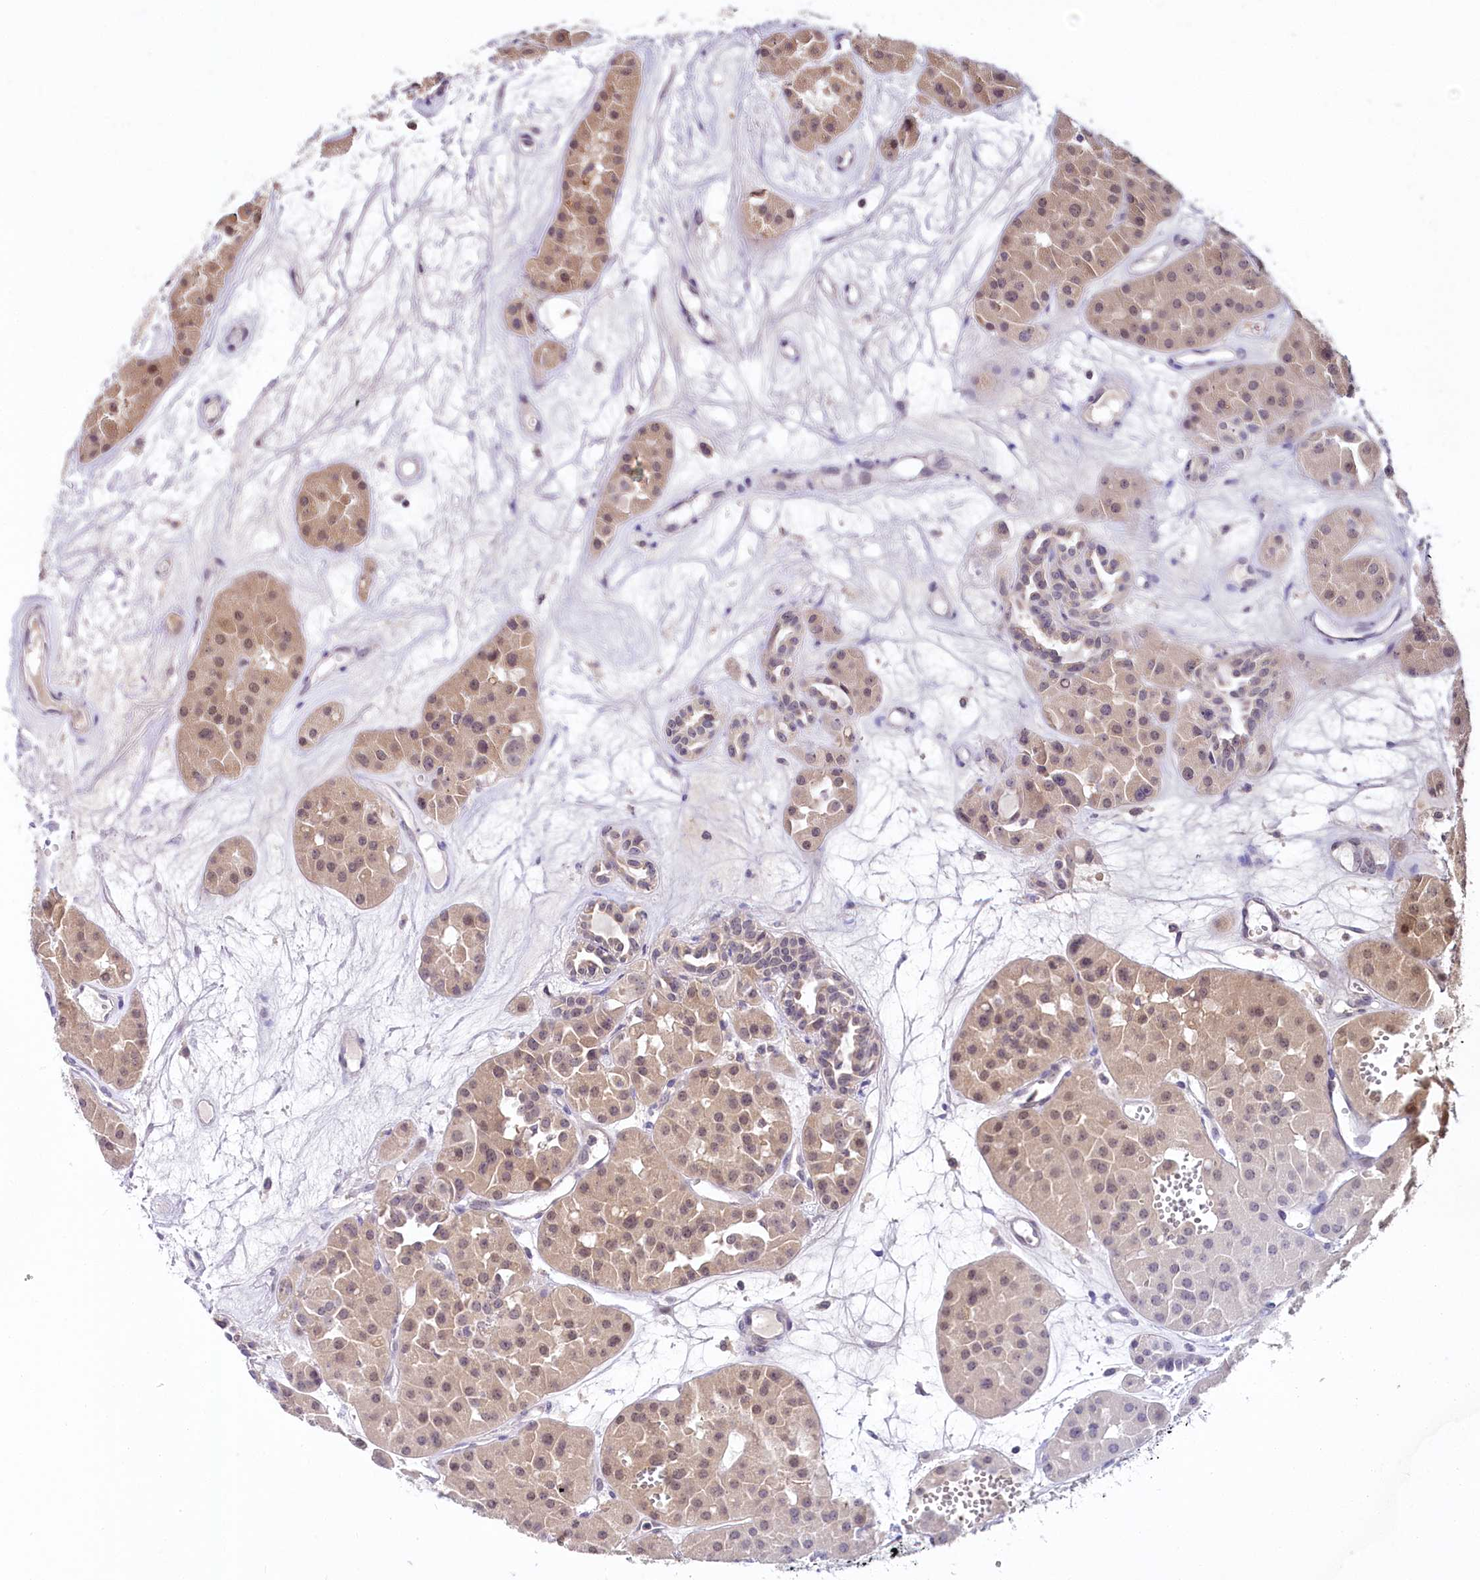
{"staining": {"intensity": "moderate", "quantity": ">75%", "location": "nuclear"}, "tissue": "renal cancer", "cell_type": "Tumor cells", "image_type": "cancer", "snomed": [{"axis": "morphology", "description": "Carcinoma, NOS"}, {"axis": "topography", "description": "Kidney"}], "caption": "Renal cancer was stained to show a protein in brown. There is medium levels of moderate nuclear staining in about >75% of tumor cells.", "gene": "UBE3A", "patient": {"sex": "female", "age": 75}}